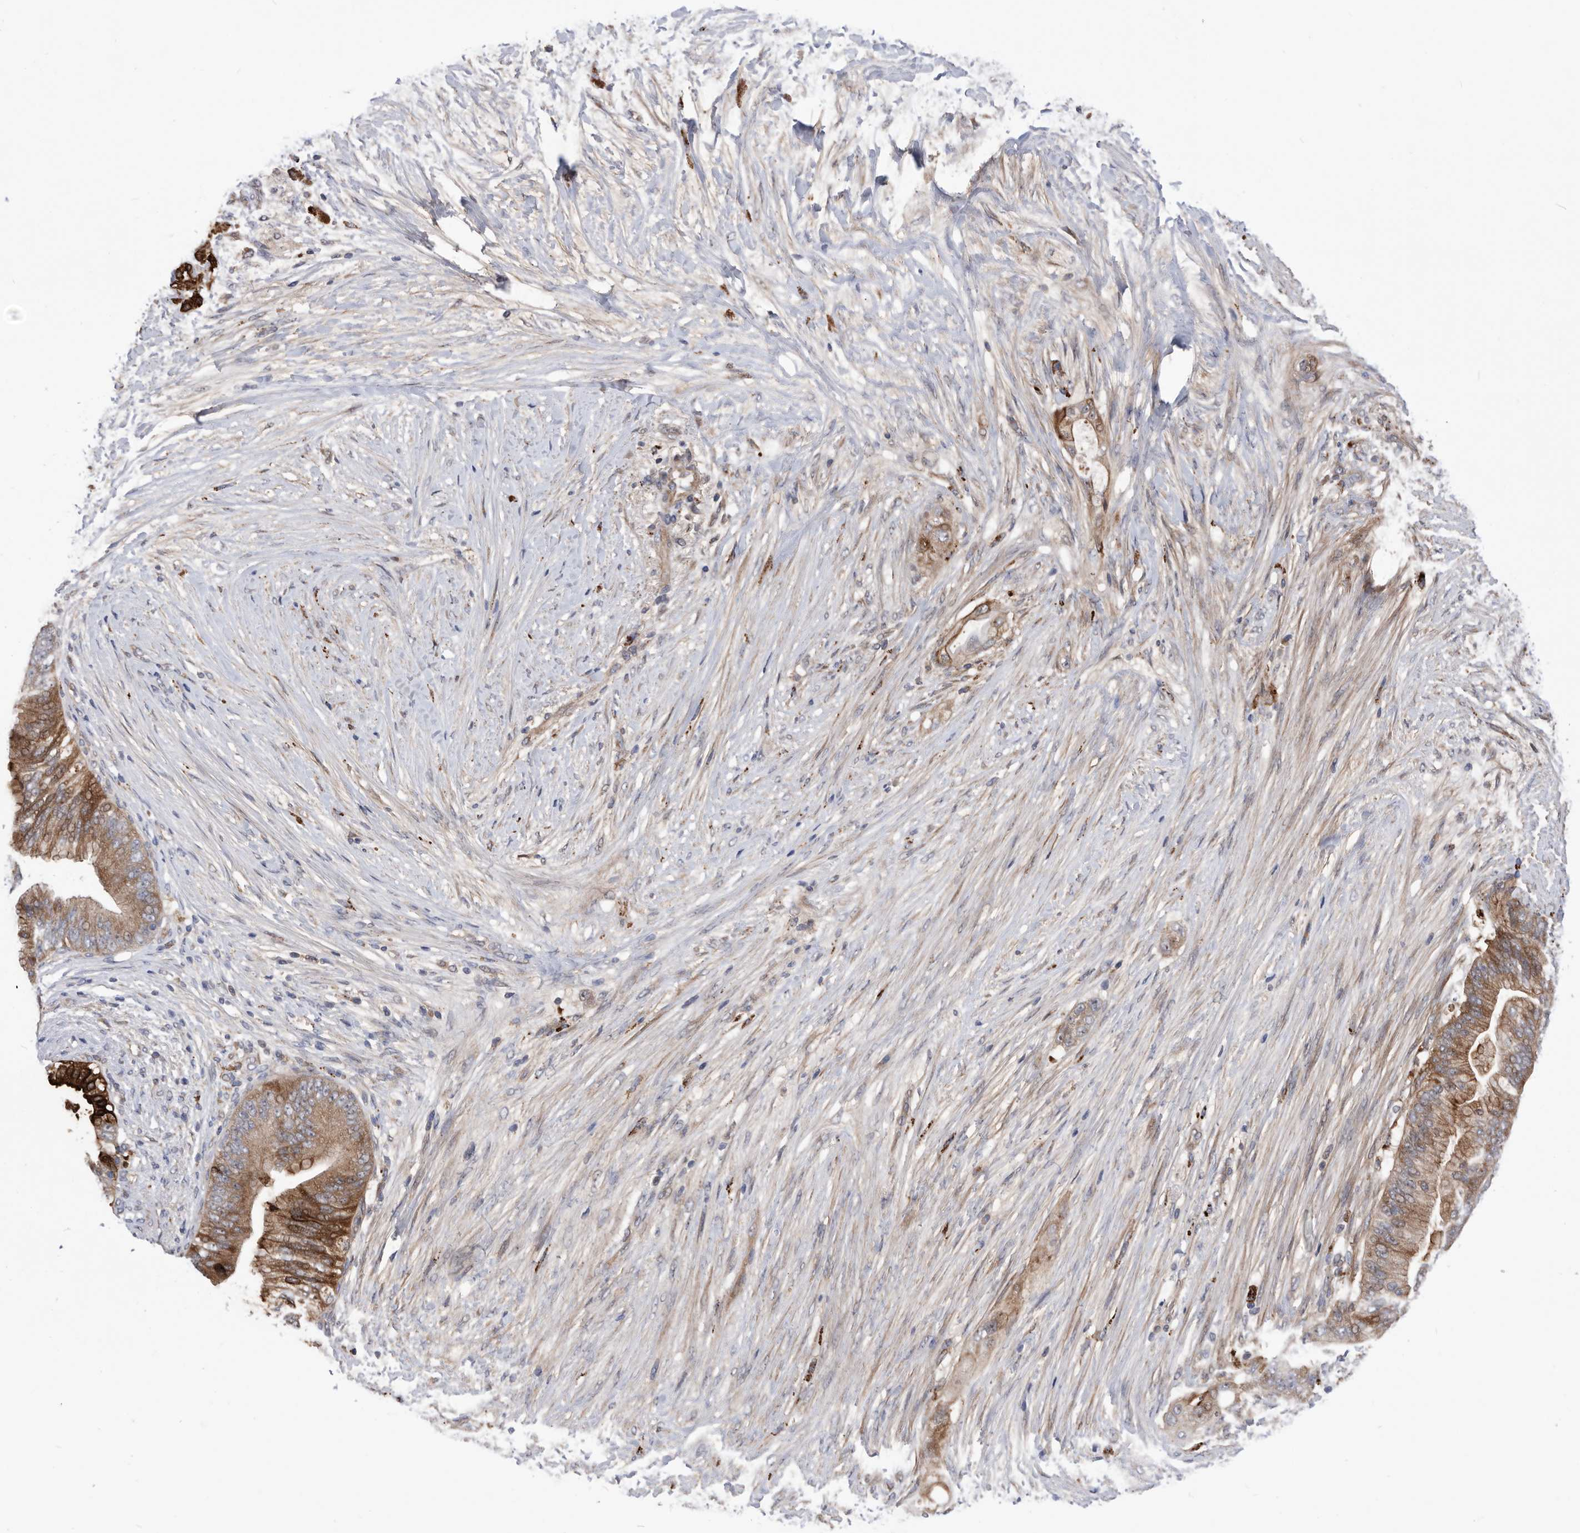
{"staining": {"intensity": "moderate", "quantity": ">75%", "location": "cytoplasmic/membranous"}, "tissue": "pancreatic cancer", "cell_type": "Tumor cells", "image_type": "cancer", "snomed": [{"axis": "morphology", "description": "Adenocarcinoma, NOS"}, {"axis": "topography", "description": "Pancreas"}], "caption": "Approximately >75% of tumor cells in human pancreatic cancer show moderate cytoplasmic/membranous protein expression as visualized by brown immunohistochemical staining.", "gene": "BAIAP3", "patient": {"sex": "male", "age": 53}}